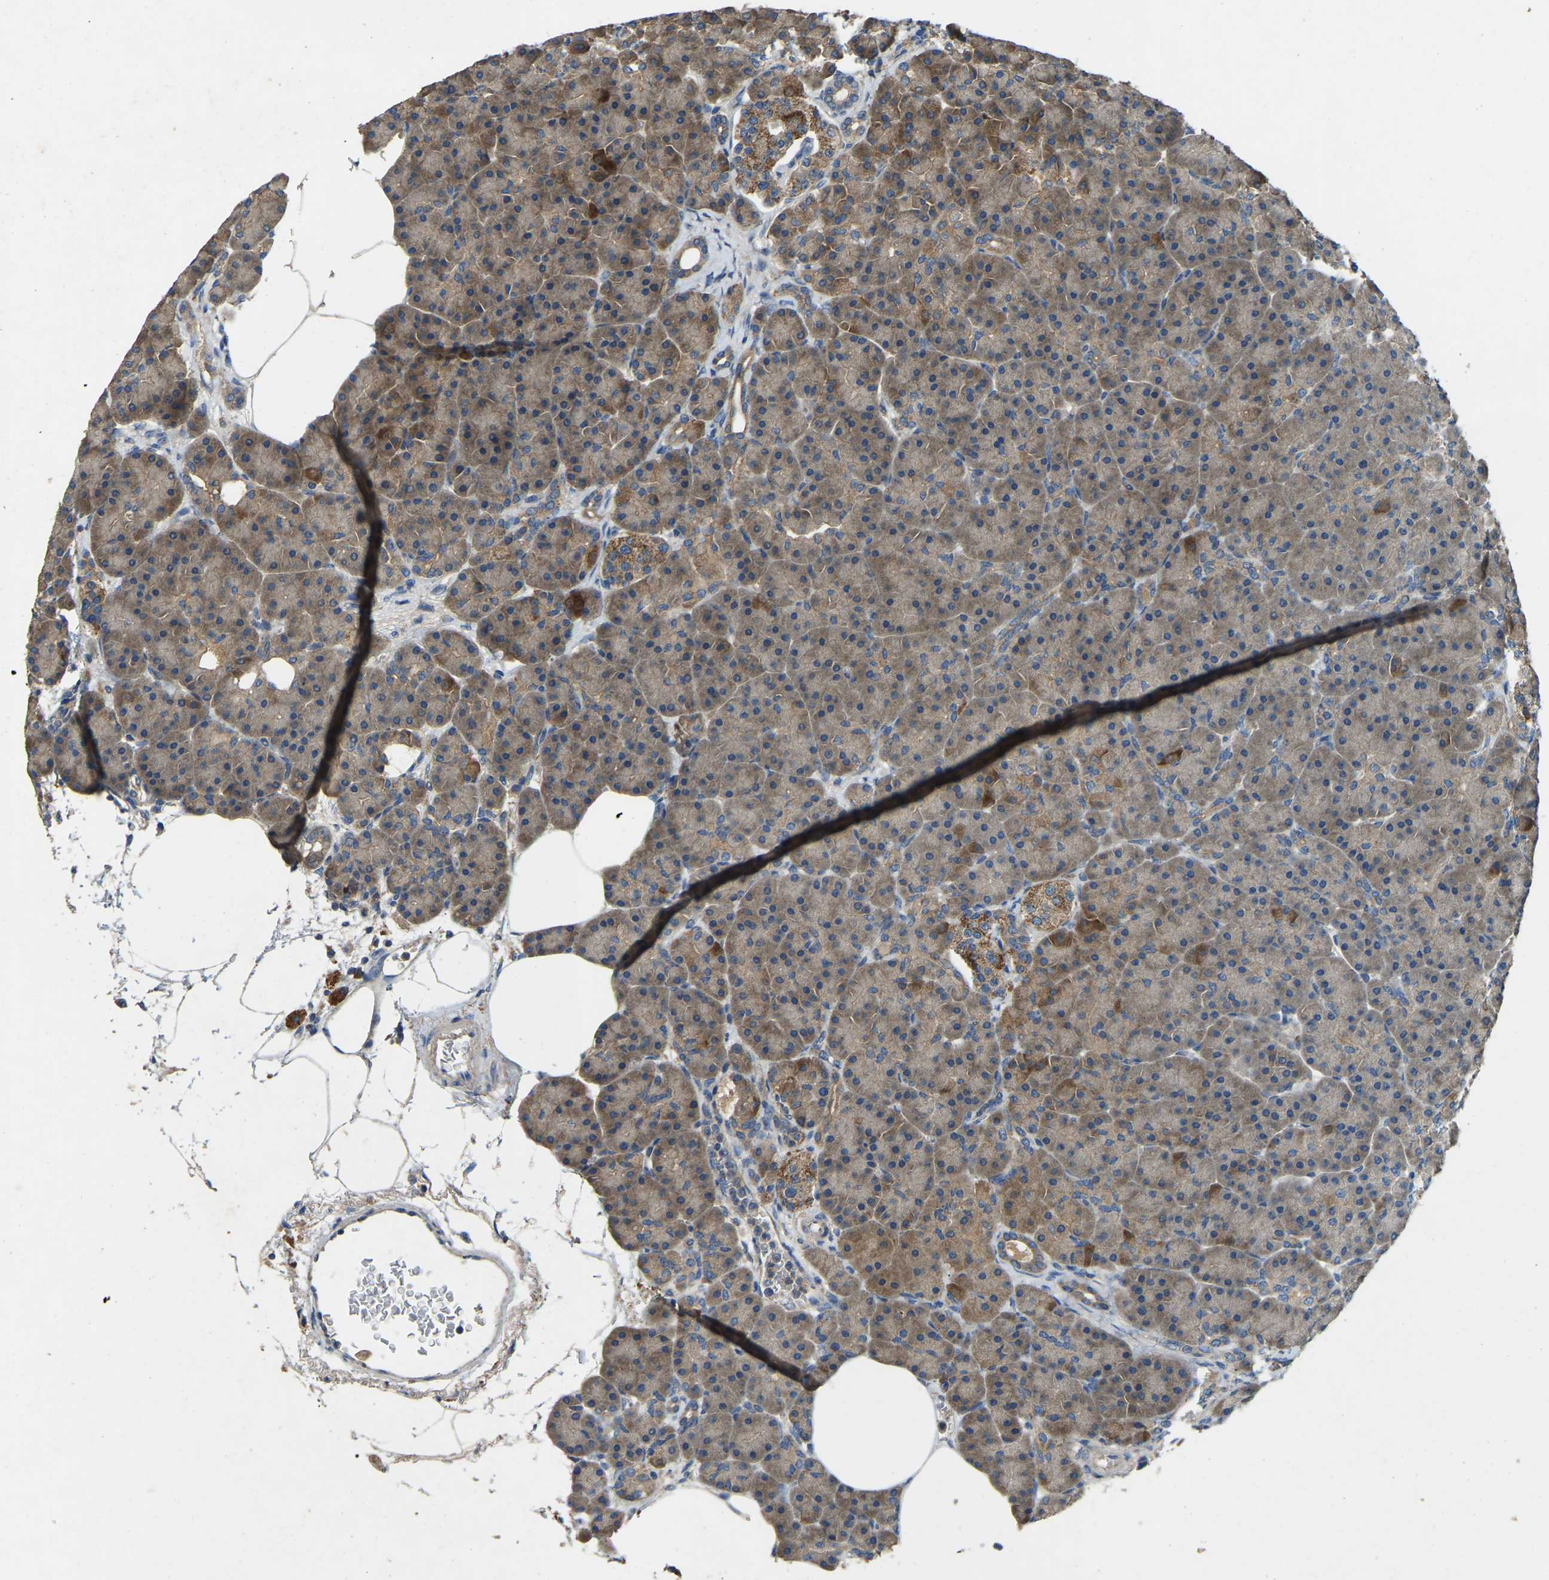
{"staining": {"intensity": "moderate", "quantity": "25%-75%", "location": "cytoplasmic/membranous"}, "tissue": "pancreas", "cell_type": "Exocrine glandular cells", "image_type": "normal", "snomed": [{"axis": "morphology", "description": "Normal tissue, NOS"}, {"axis": "topography", "description": "Pancreas"}], "caption": "Immunohistochemical staining of normal pancreas exhibits moderate cytoplasmic/membranous protein positivity in approximately 25%-75% of exocrine glandular cells. (DAB (3,3'-diaminobenzidine) IHC with brightfield microscopy, high magnification).", "gene": "ATP8B1", "patient": {"sex": "female", "age": 70}}